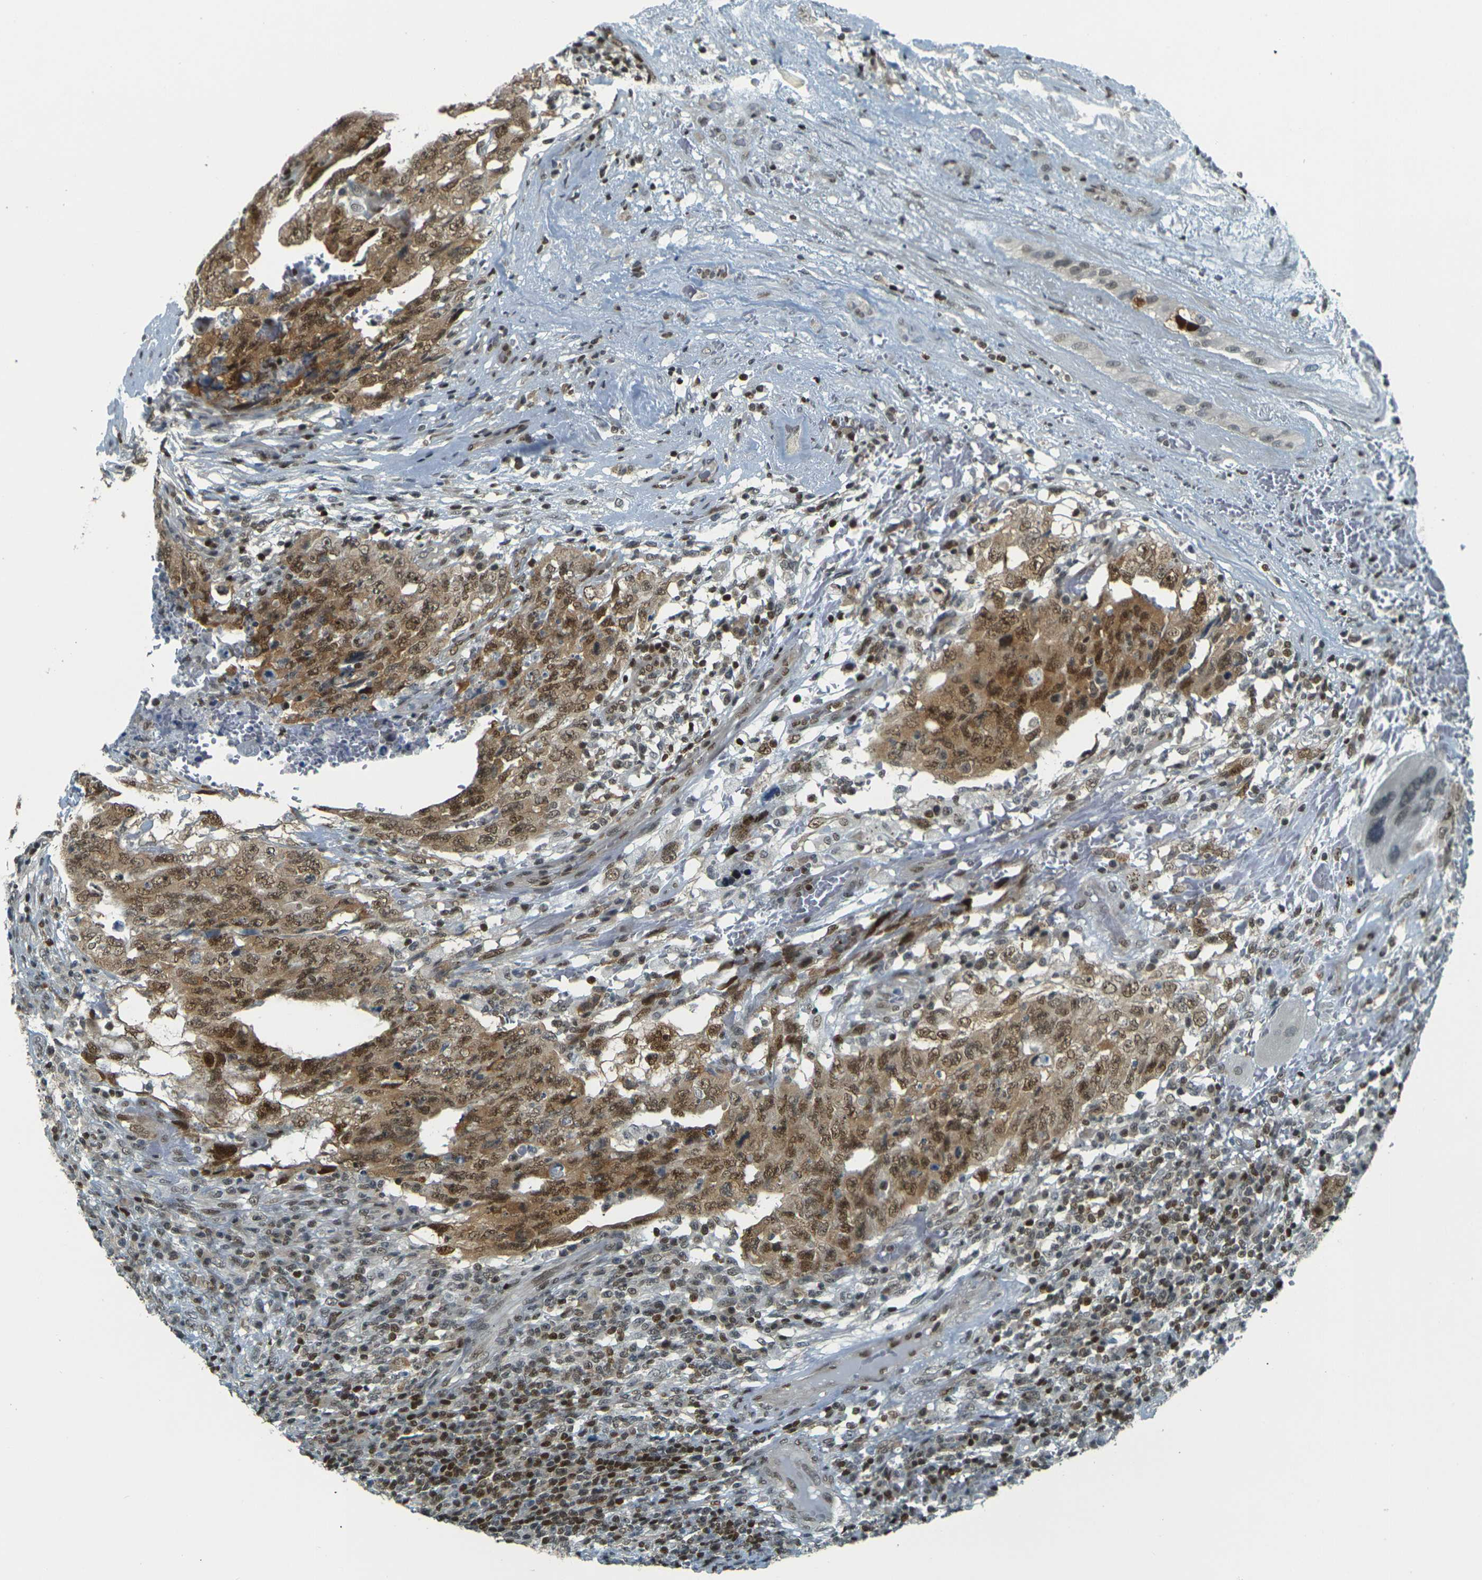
{"staining": {"intensity": "moderate", "quantity": ">75%", "location": "cytoplasmic/membranous,nuclear"}, "tissue": "testis cancer", "cell_type": "Tumor cells", "image_type": "cancer", "snomed": [{"axis": "morphology", "description": "Carcinoma, Embryonal, NOS"}, {"axis": "topography", "description": "Testis"}], "caption": "An image of testis embryonal carcinoma stained for a protein demonstrates moderate cytoplasmic/membranous and nuclear brown staining in tumor cells.", "gene": "NHEJ1", "patient": {"sex": "male", "age": 26}}